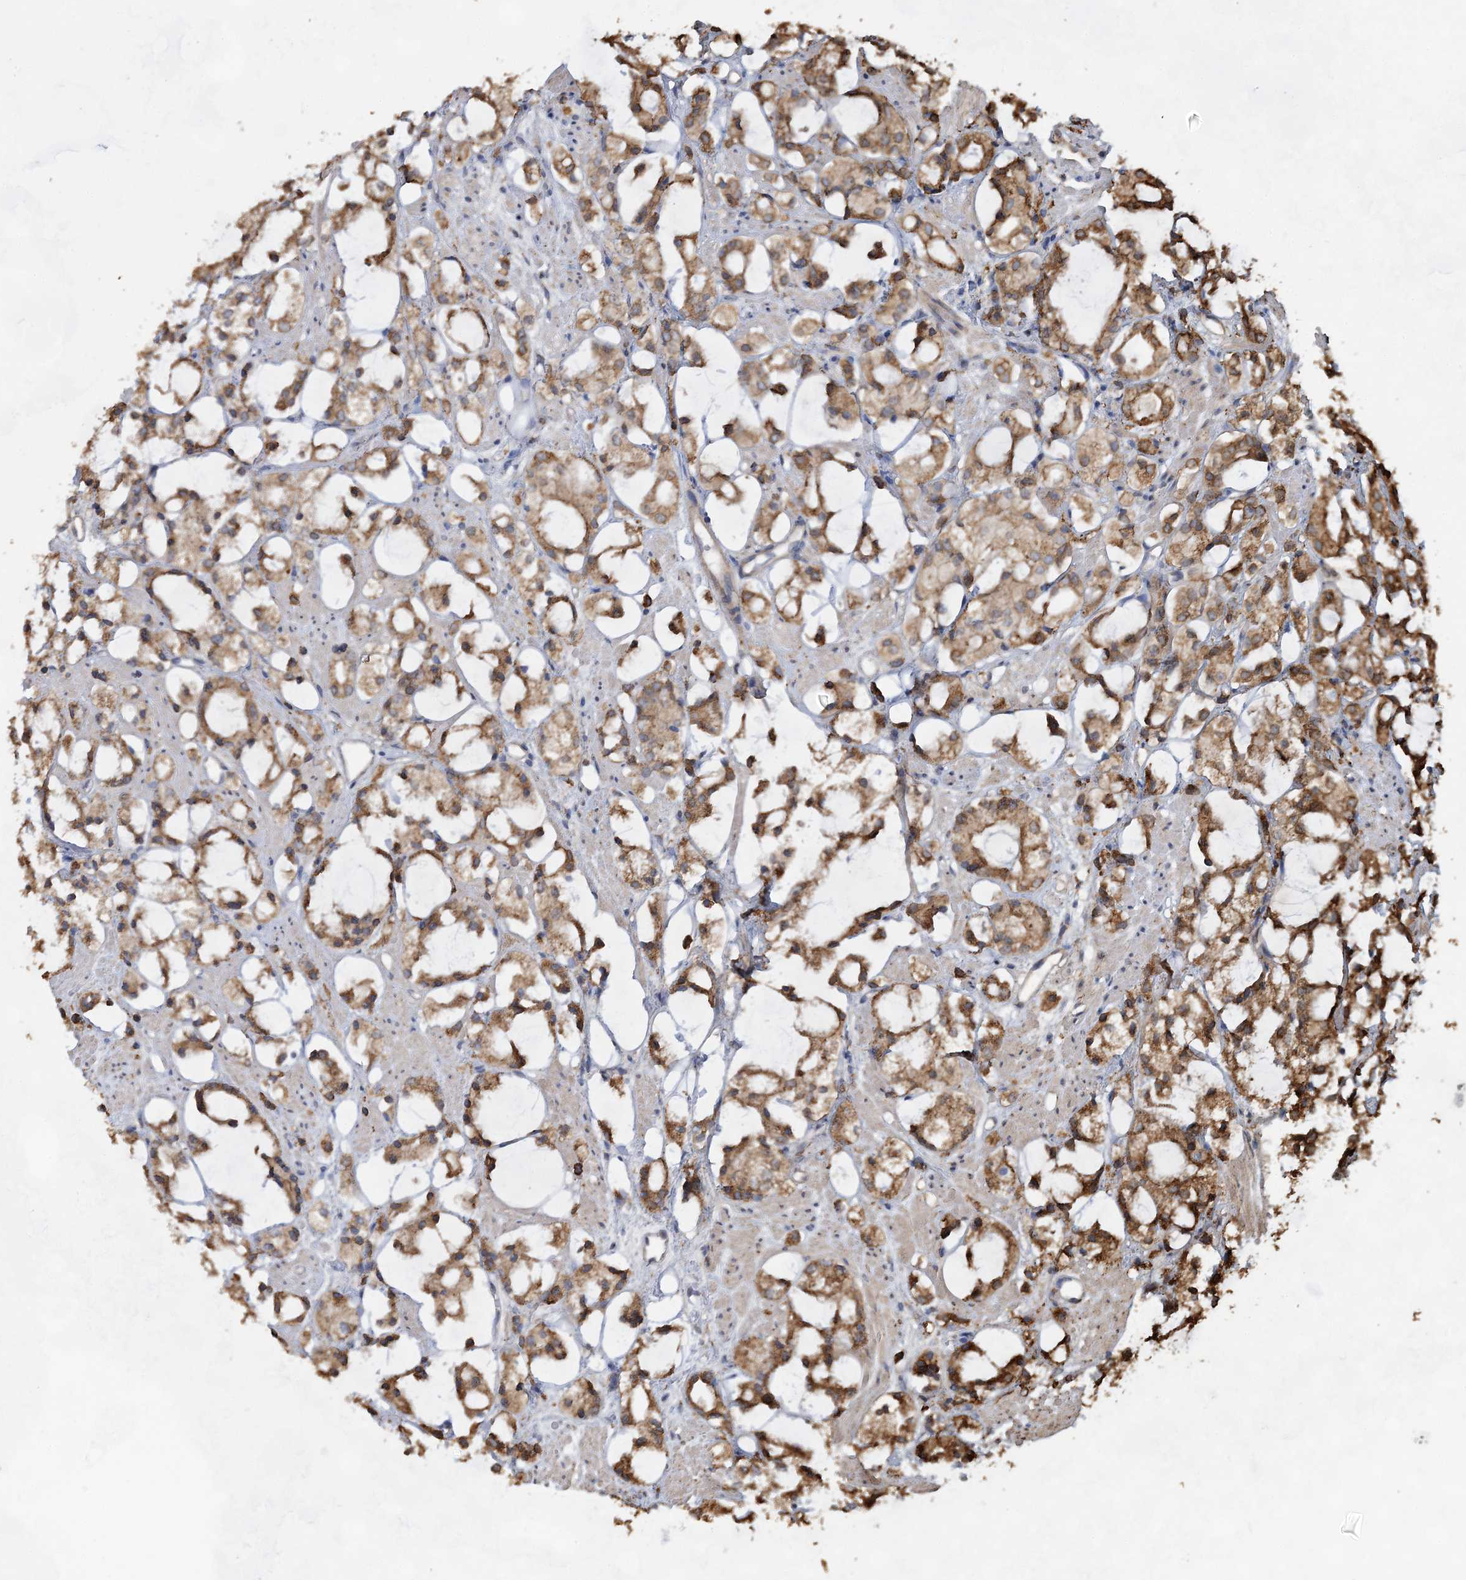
{"staining": {"intensity": "moderate", "quantity": ">75%", "location": "cytoplasmic/membranous"}, "tissue": "prostate cancer", "cell_type": "Tumor cells", "image_type": "cancer", "snomed": [{"axis": "morphology", "description": "Adenocarcinoma, High grade"}, {"axis": "topography", "description": "Prostate"}], "caption": "Protein expression analysis of prostate high-grade adenocarcinoma demonstrates moderate cytoplasmic/membranous positivity in approximately >75% of tumor cells. Nuclei are stained in blue.", "gene": "WDR12", "patient": {"sex": "male", "age": 85}}